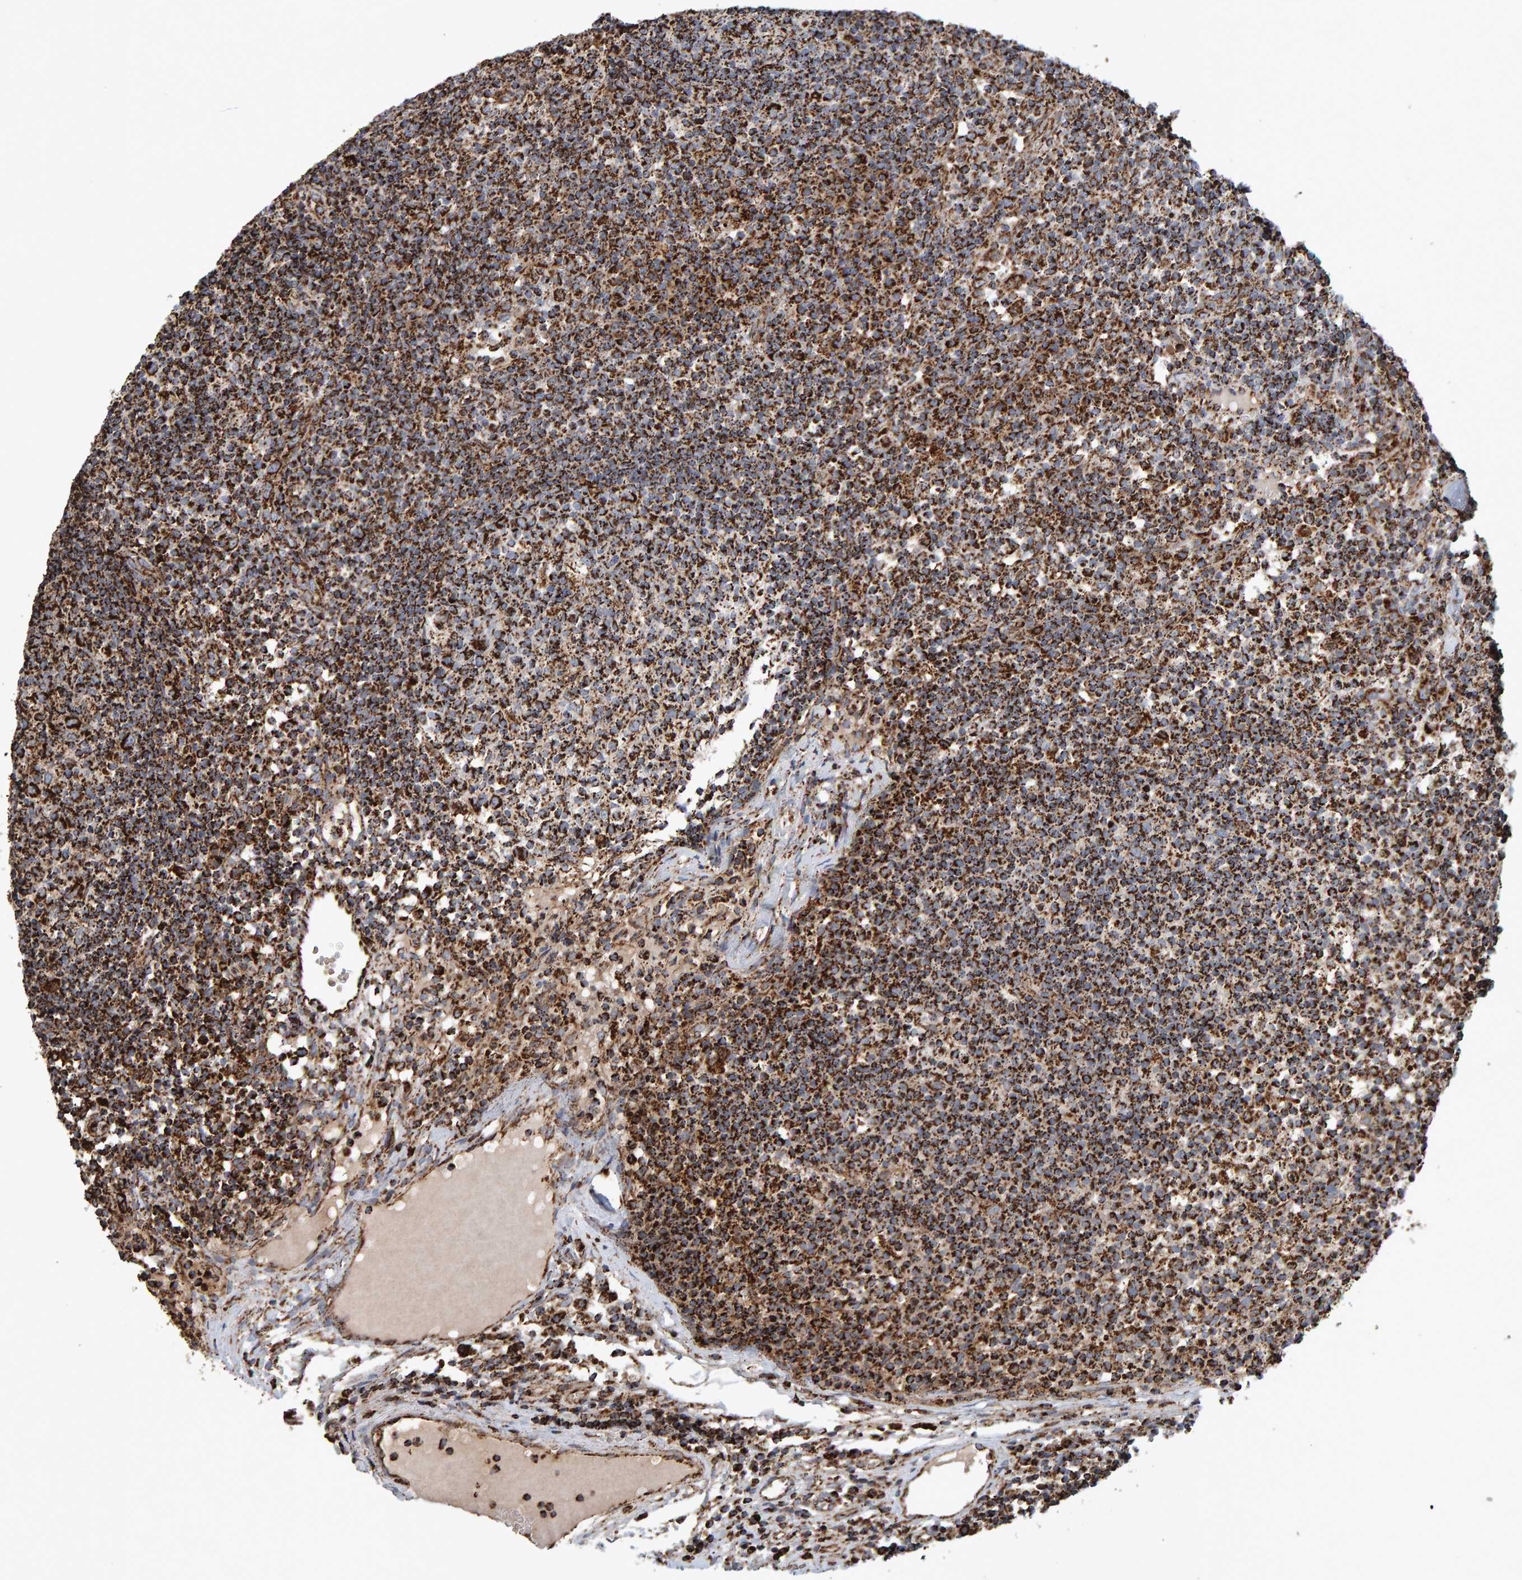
{"staining": {"intensity": "strong", "quantity": "25%-75%", "location": "cytoplasmic/membranous"}, "tissue": "lymph node", "cell_type": "Germinal center cells", "image_type": "normal", "snomed": [{"axis": "morphology", "description": "Normal tissue, NOS"}, {"axis": "morphology", "description": "Inflammation, NOS"}, {"axis": "topography", "description": "Lymph node"}], "caption": "IHC of unremarkable human lymph node displays high levels of strong cytoplasmic/membranous expression in approximately 25%-75% of germinal center cells.", "gene": "MRPL45", "patient": {"sex": "male", "age": 55}}